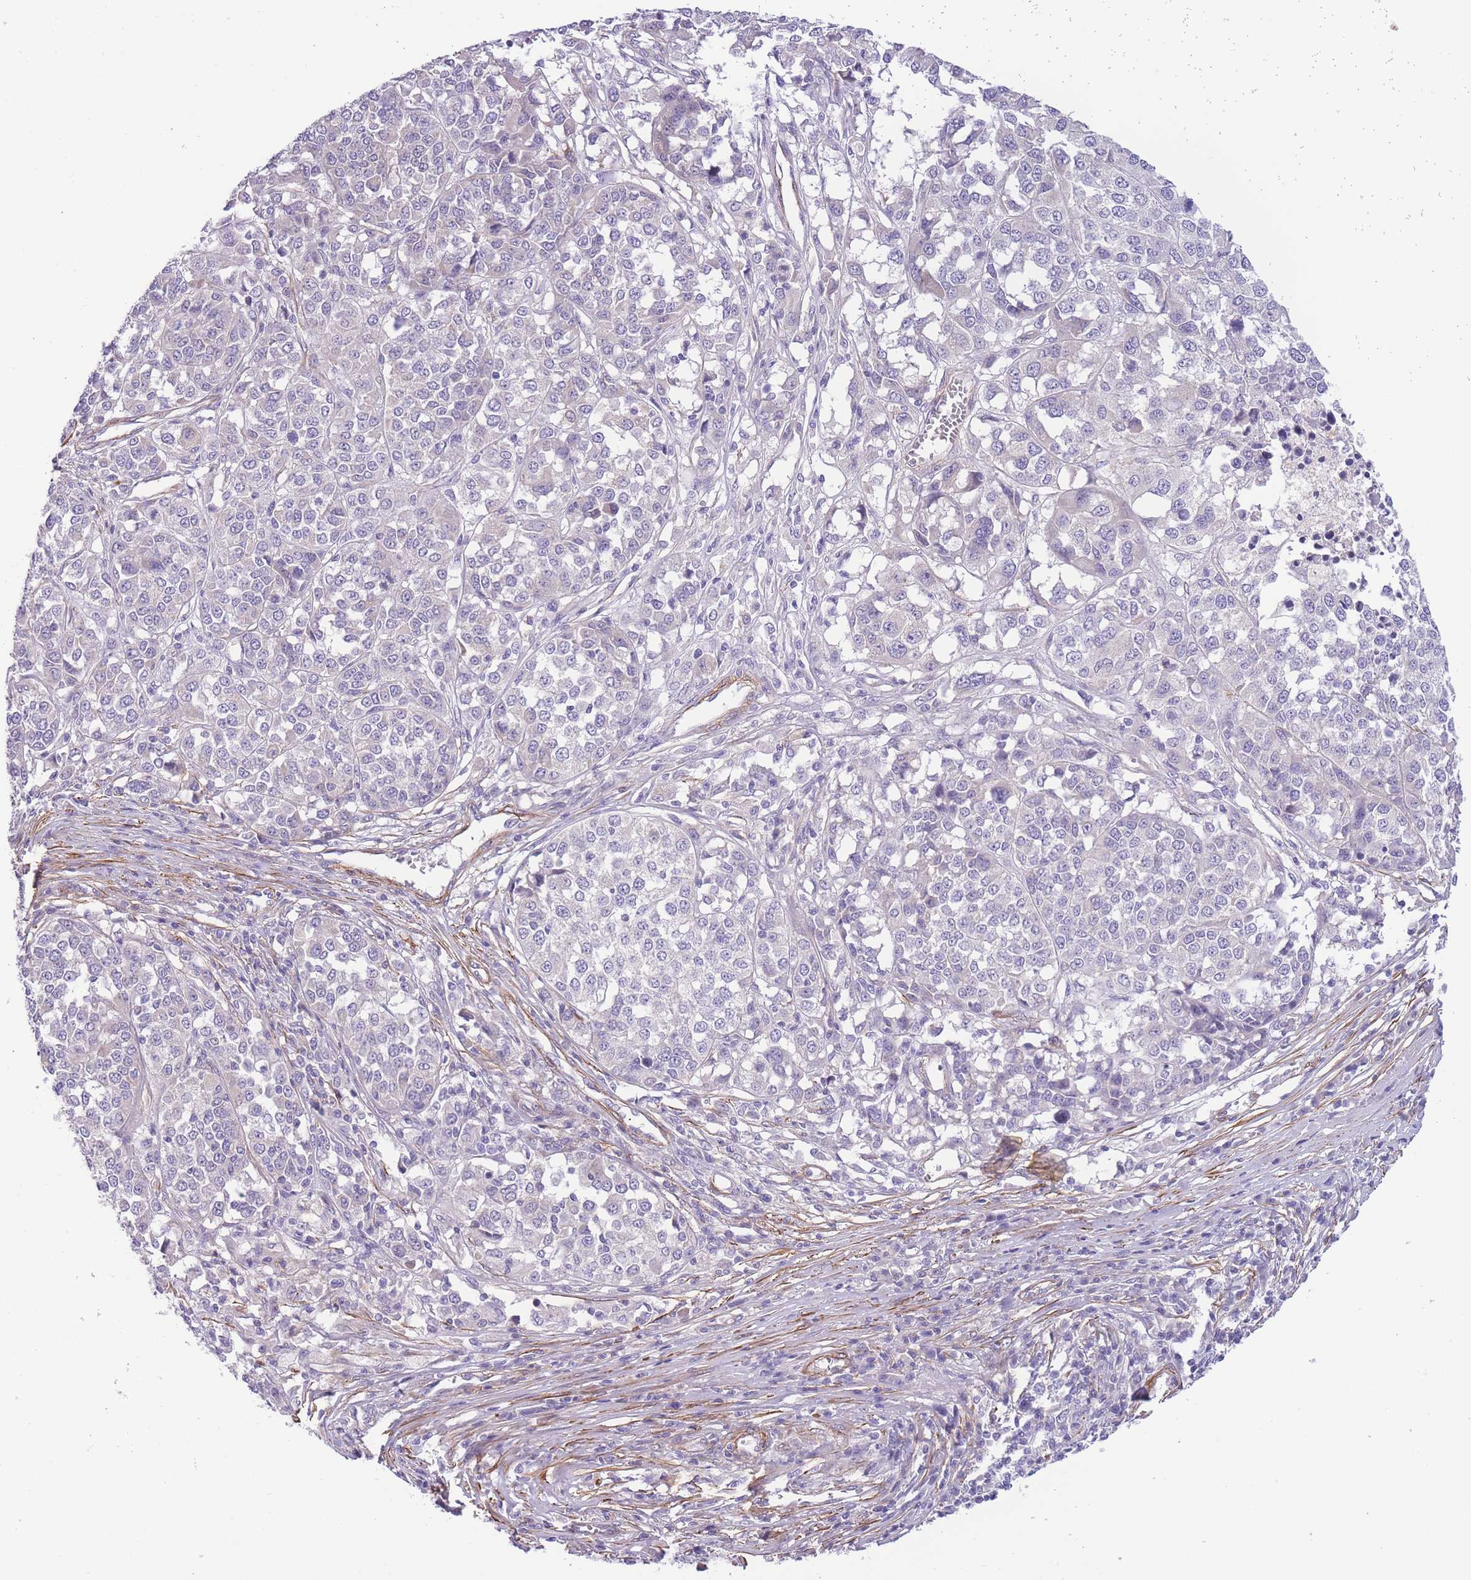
{"staining": {"intensity": "negative", "quantity": "none", "location": "none"}, "tissue": "melanoma", "cell_type": "Tumor cells", "image_type": "cancer", "snomed": [{"axis": "morphology", "description": "Malignant melanoma, Metastatic site"}, {"axis": "topography", "description": "Lymph node"}], "caption": "A micrograph of malignant melanoma (metastatic site) stained for a protein exhibits no brown staining in tumor cells.", "gene": "FAM124A", "patient": {"sex": "male", "age": 44}}